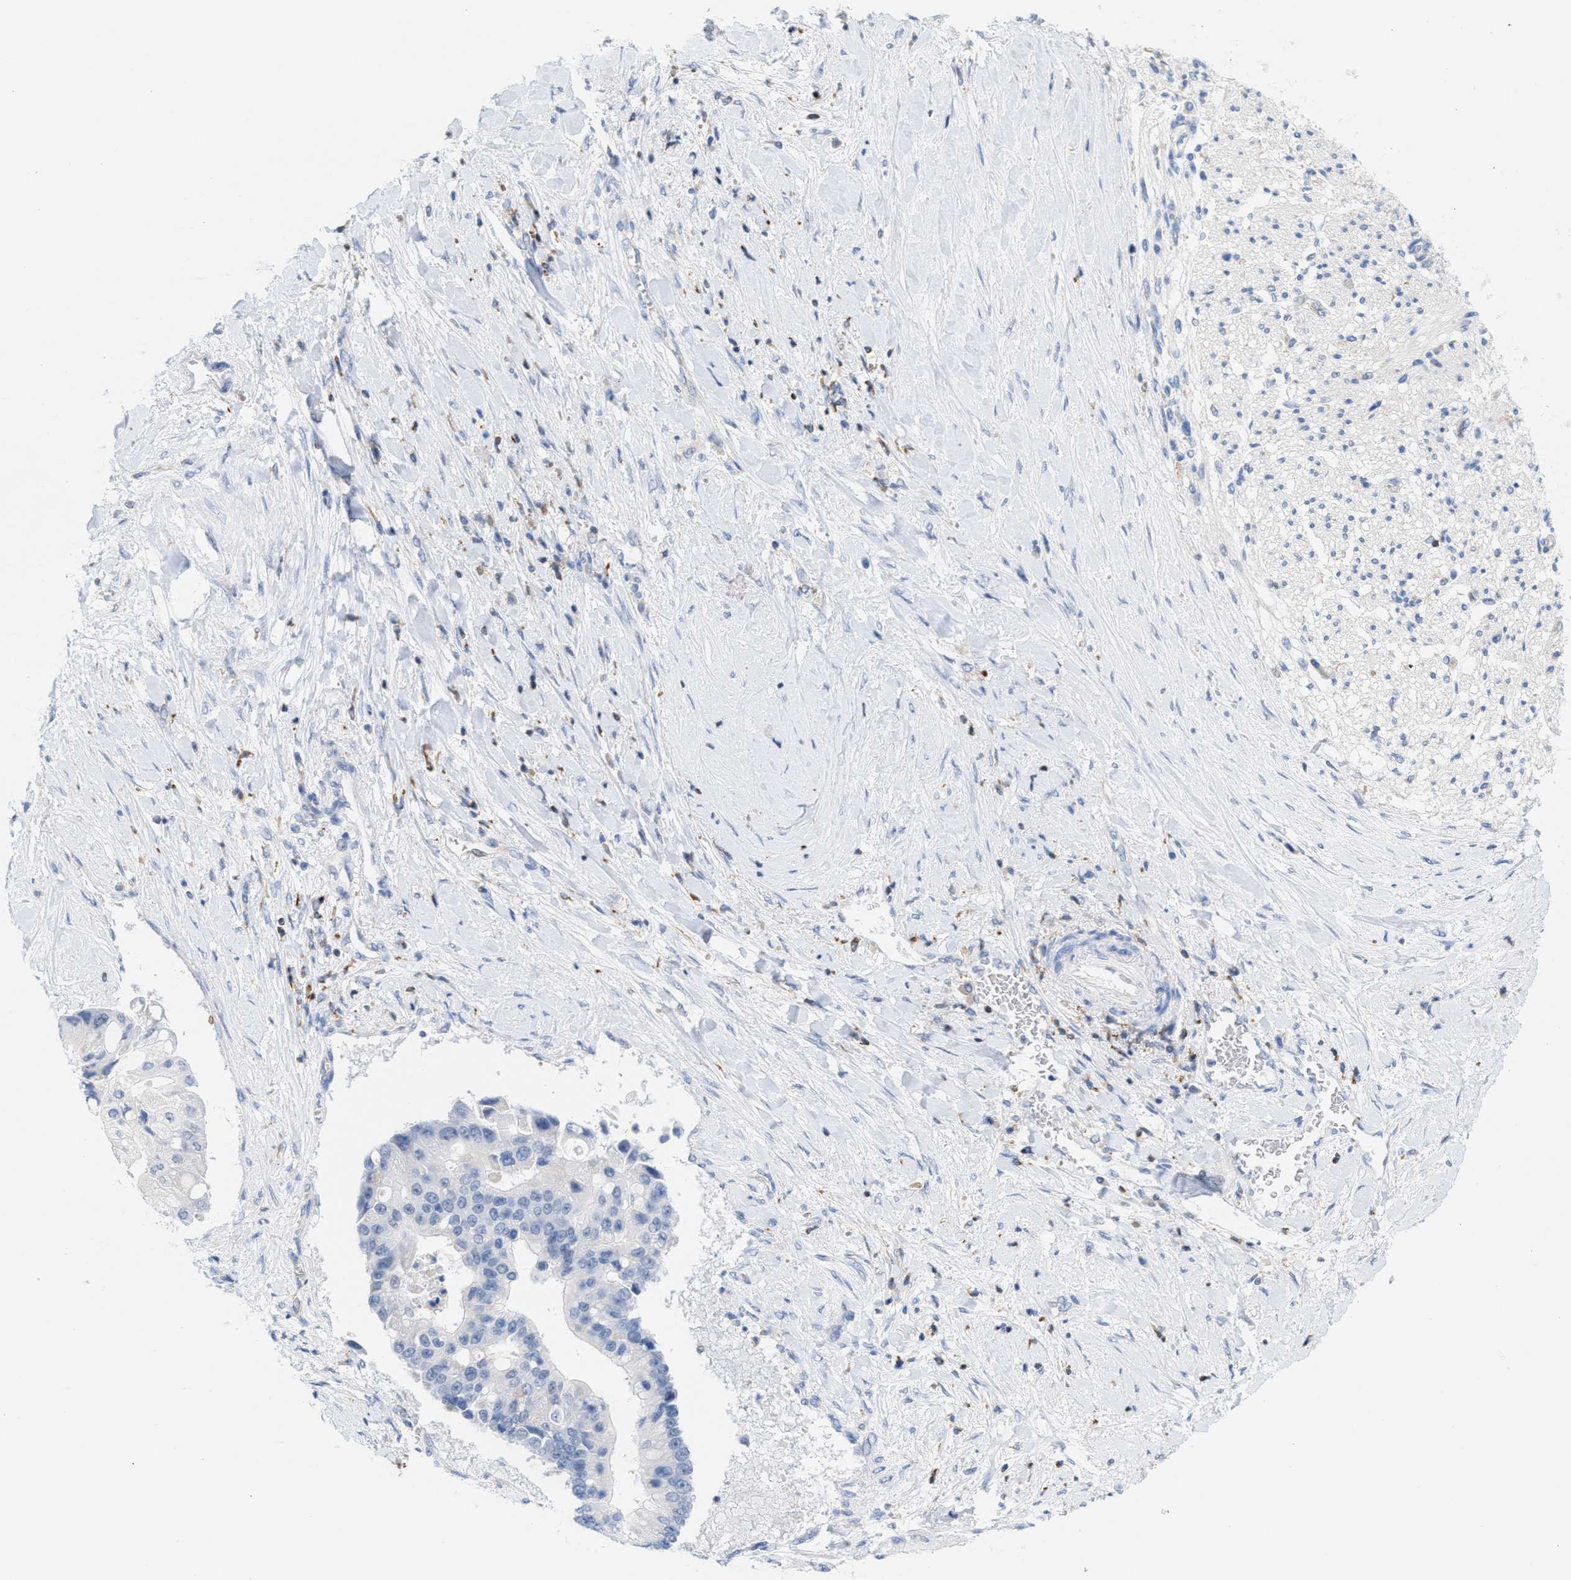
{"staining": {"intensity": "negative", "quantity": "none", "location": "none"}, "tissue": "liver cancer", "cell_type": "Tumor cells", "image_type": "cancer", "snomed": [{"axis": "morphology", "description": "Cholangiocarcinoma"}, {"axis": "topography", "description": "Liver"}], "caption": "Micrograph shows no protein positivity in tumor cells of liver cholangiocarcinoma tissue.", "gene": "IL16", "patient": {"sex": "male", "age": 50}}